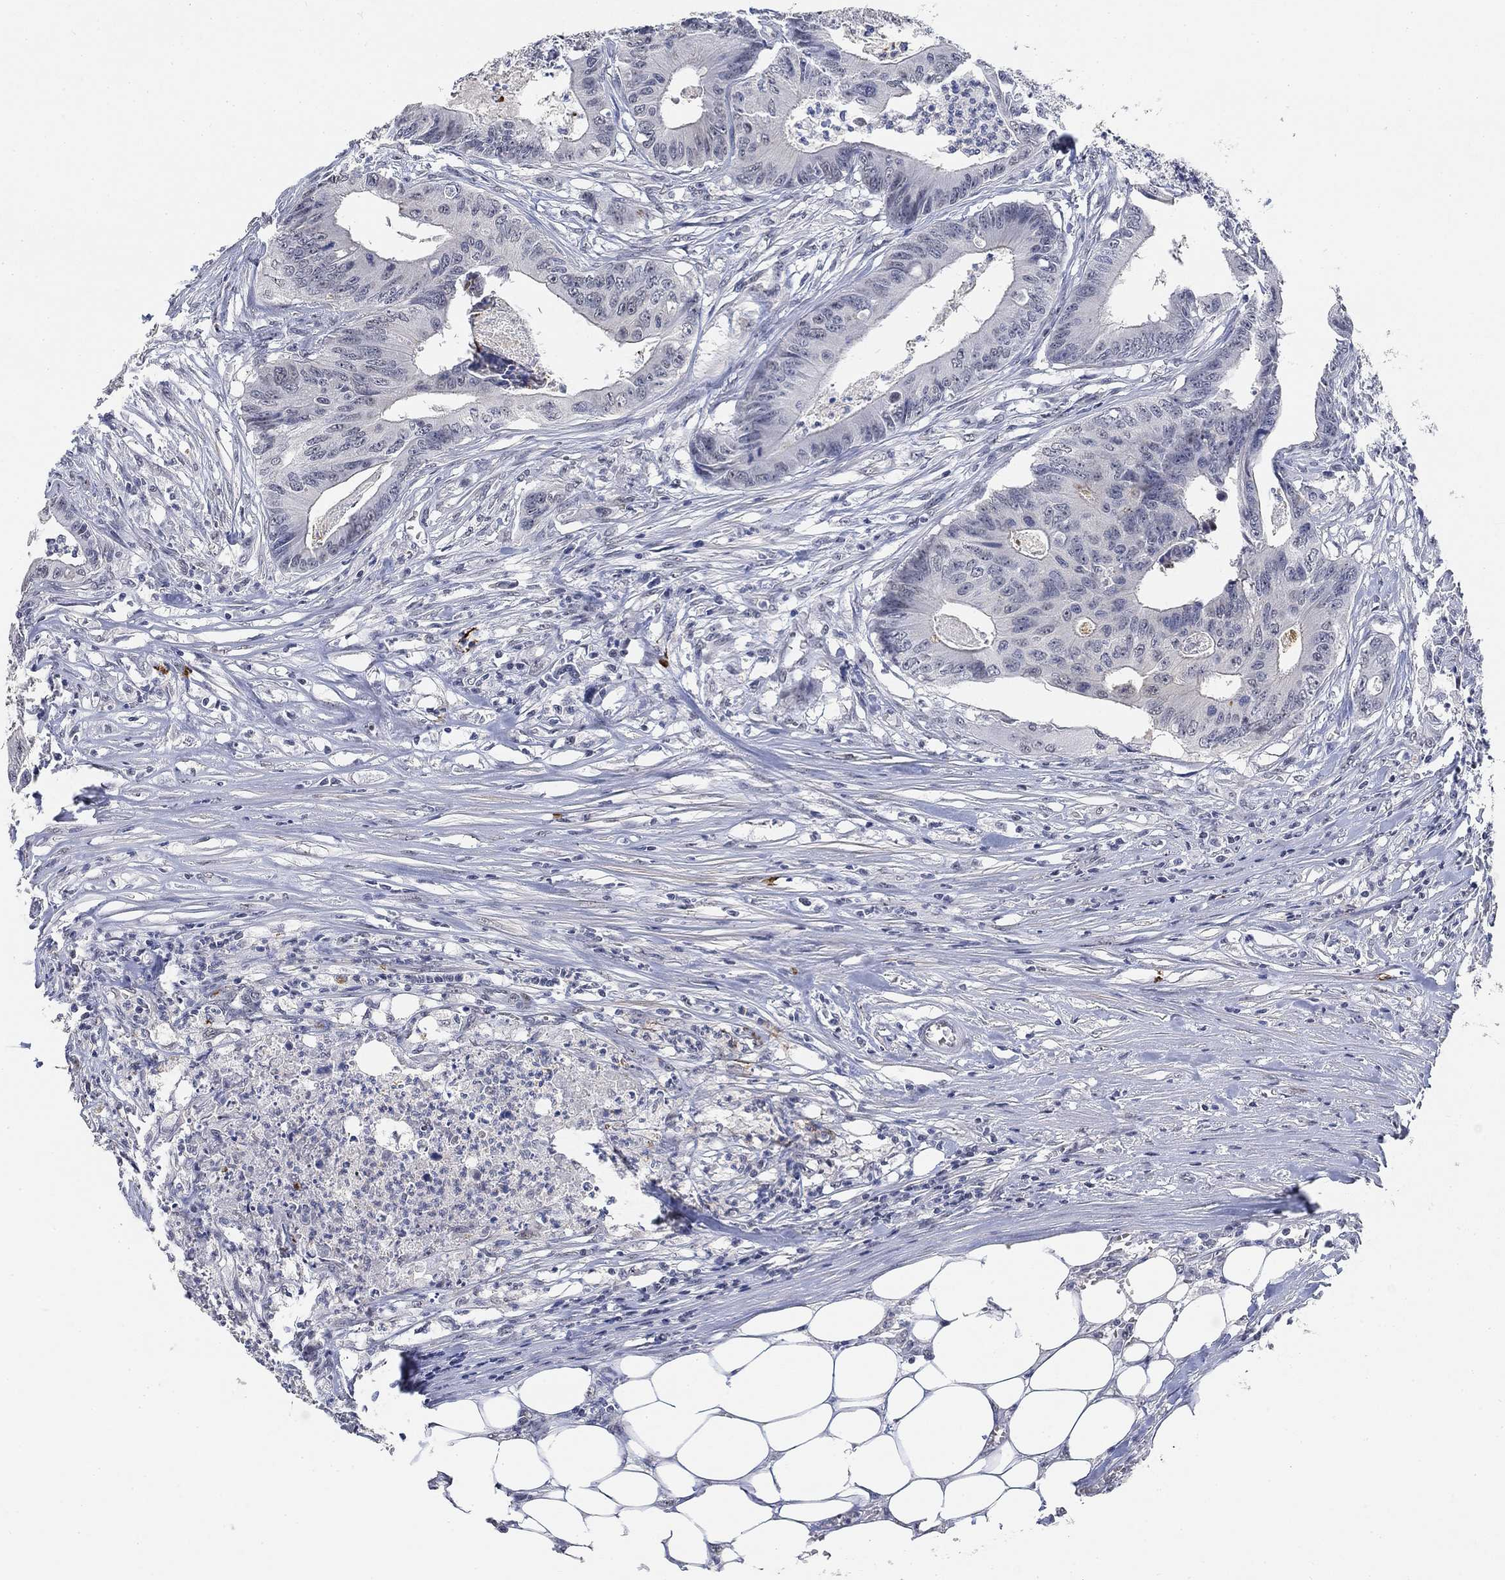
{"staining": {"intensity": "negative", "quantity": "none", "location": "none"}, "tissue": "colorectal cancer", "cell_type": "Tumor cells", "image_type": "cancer", "snomed": [{"axis": "morphology", "description": "Adenocarcinoma, NOS"}, {"axis": "topography", "description": "Colon"}], "caption": "An IHC micrograph of colorectal adenocarcinoma is shown. There is no staining in tumor cells of colorectal adenocarcinoma. (Stains: DAB immunohistochemistry with hematoxylin counter stain, Microscopy: brightfield microscopy at high magnification).", "gene": "PAX6", "patient": {"sex": "male", "age": 84}}